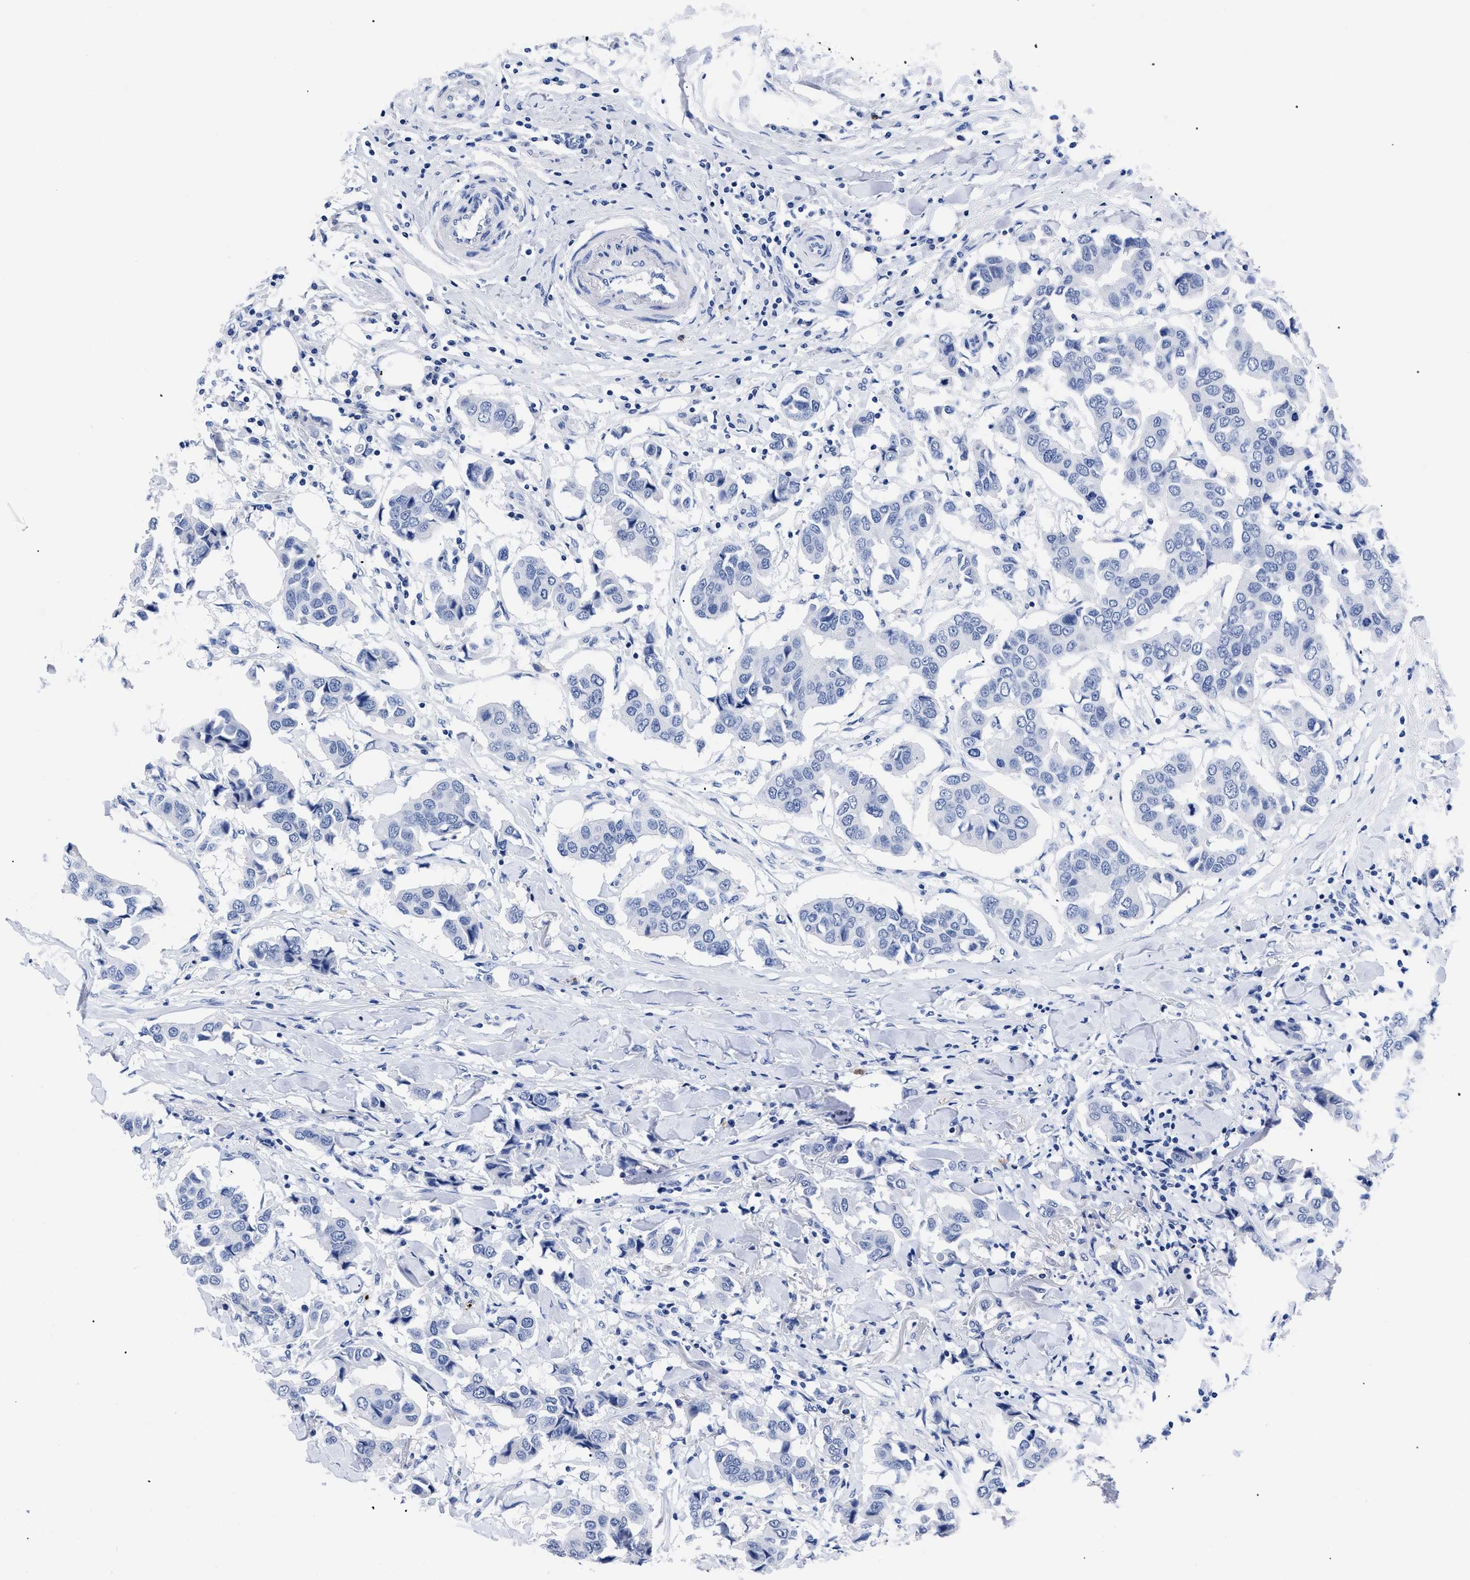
{"staining": {"intensity": "negative", "quantity": "none", "location": "none"}, "tissue": "breast cancer", "cell_type": "Tumor cells", "image_type": "cancer", "snomed": [{"axis": "morphology", "description": "Duct carcinoma"}, {"axis": "topography", "description": "Breast"}], "caption": "Immunohistochemistry histopathology image of neoplastic tissue: human breast invasive ductal carcinoma stained with DAB demonstrates no significant protein expression in tumor cells.", "gene": "TREML1", "patient": {"sex": "female", "age": 80}}